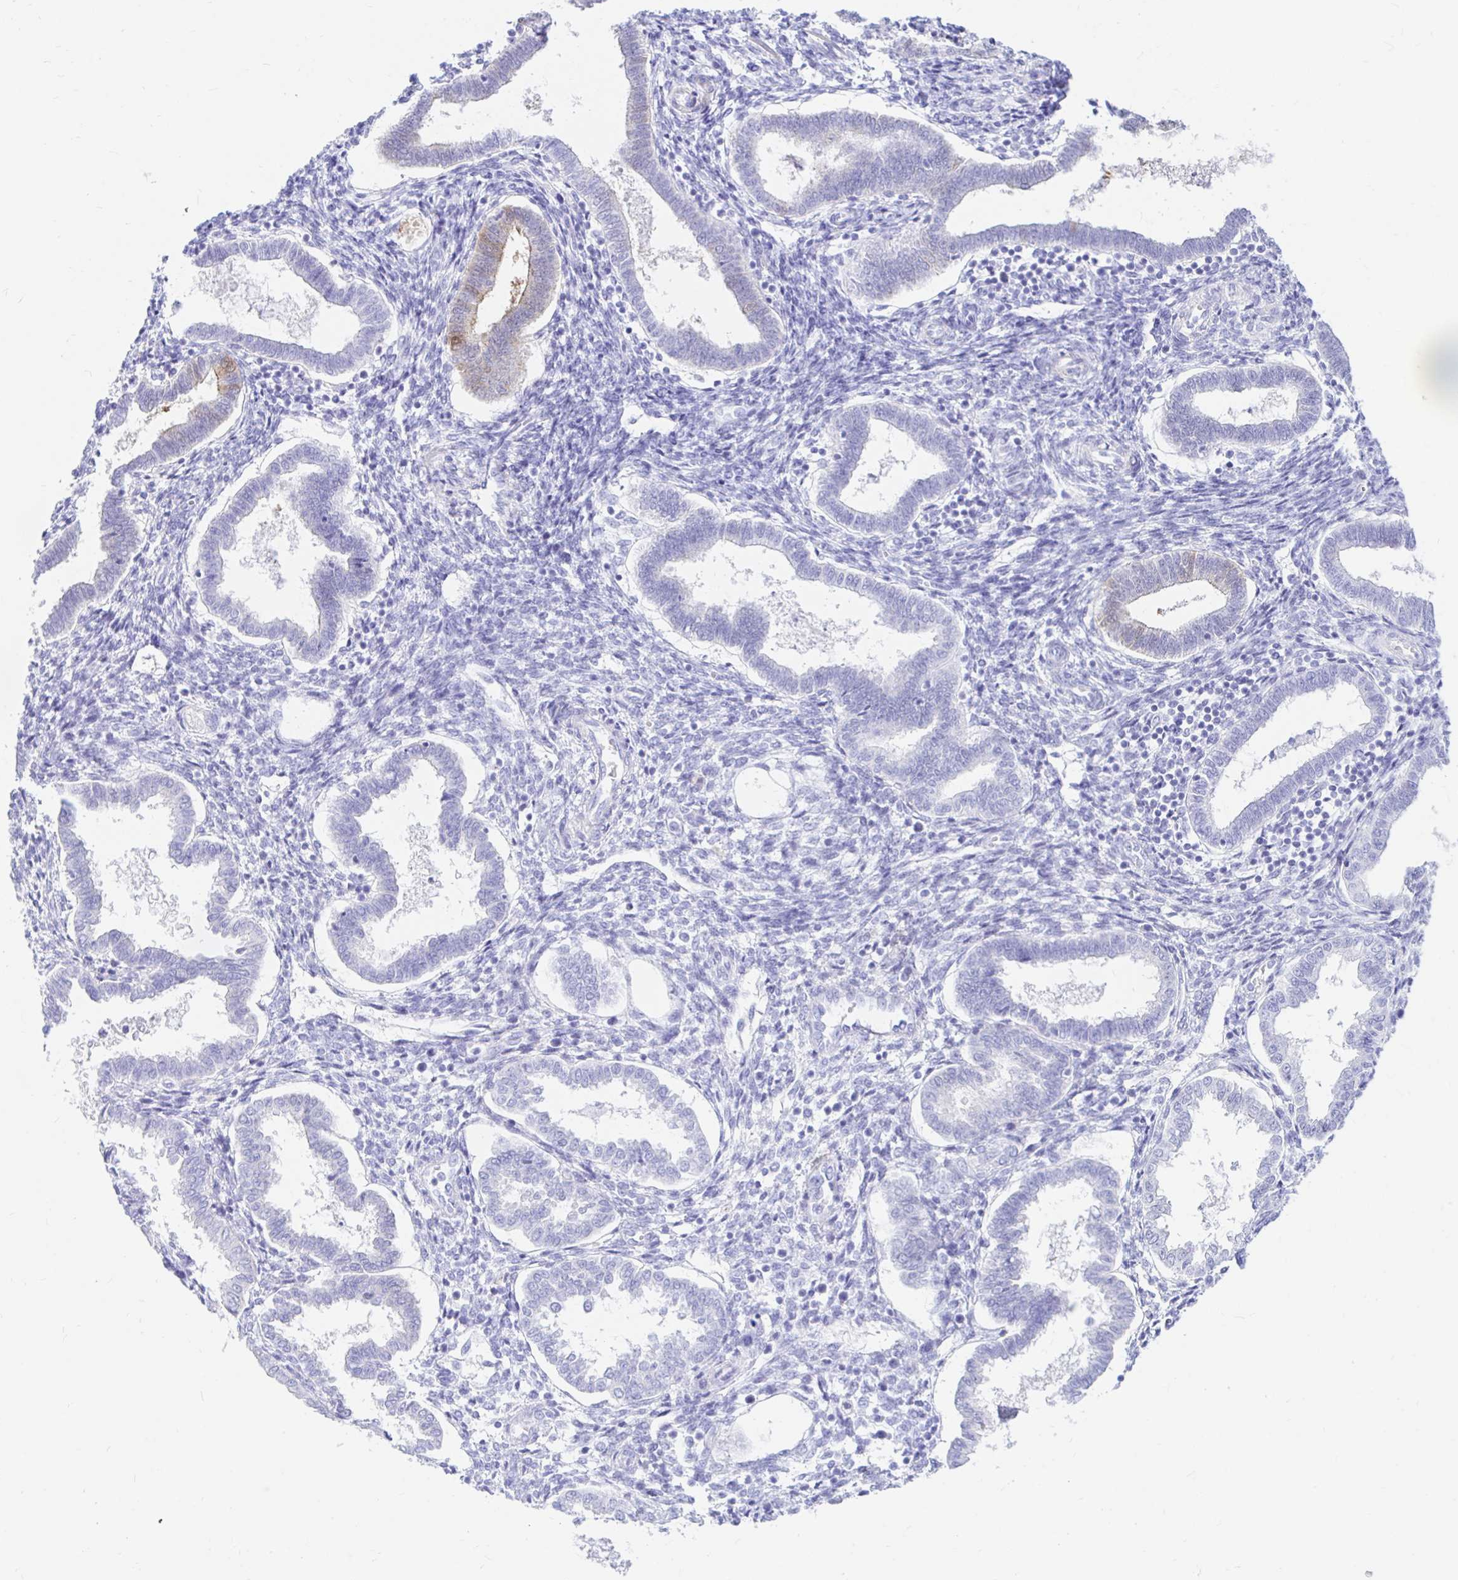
{"staining": {"intensity": "negative", "quantity": "none", "location": "none"}, "tissue": "endometrium", "cell_type": "Cells in endometrial stroma", "image_type": "normal", "snomed": [{"axis": "morphology", "description": "Normal tissue, NOS"}, {"axis": "topography", "description": "Endometrium"}], "caption": "Immunohistochemistry (IHC) photomicrograph of normal endometrium stained for a protein (brown), which exhibits no expression in cells in endometrial stroma. Brightfield microscopy of immunohistochemistry (IHC) stained with DAB (brown) and hematoxylin (blue), captured at high magnification.", "gene": "PPP1R1B", "patient": {"sex": "female", "age": 24}}